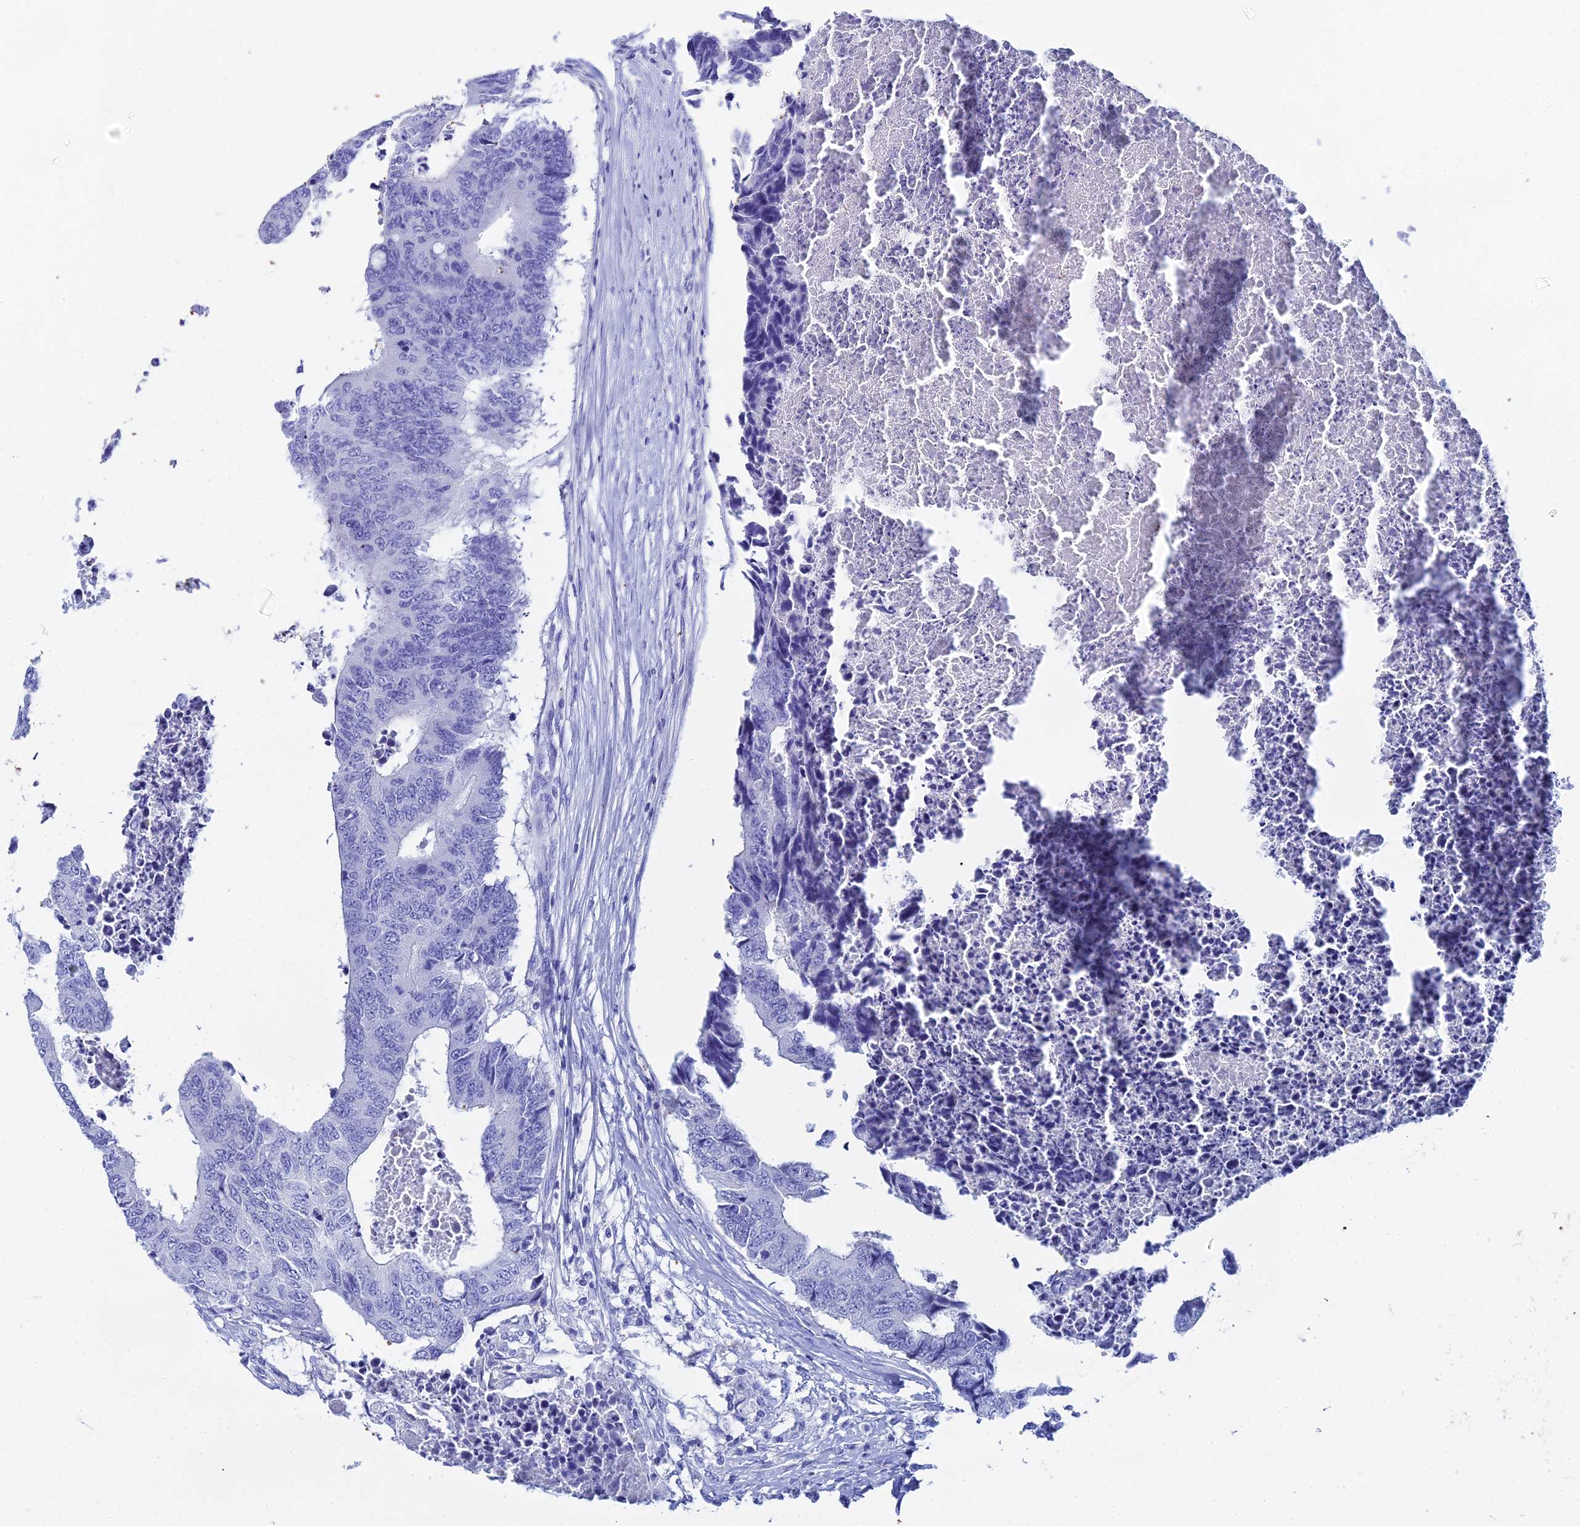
{"staining": {"intensity": "negative", "quantity": "none", "location": "none"}, "tissue": "colorectal cancer", "cell_type": "Tumor cells", "image_type": "cancer", "snomed": [{"axis": "morphology", "description": "Adenocarcinoma, NOS"}, {"axis": "topography", "description": "Rectum"}], "caption": "Tumor cells show no significant expression in colorectal cancer.", "gene": "CELA3A", "patient": {"sex": "male", "age": 84}}